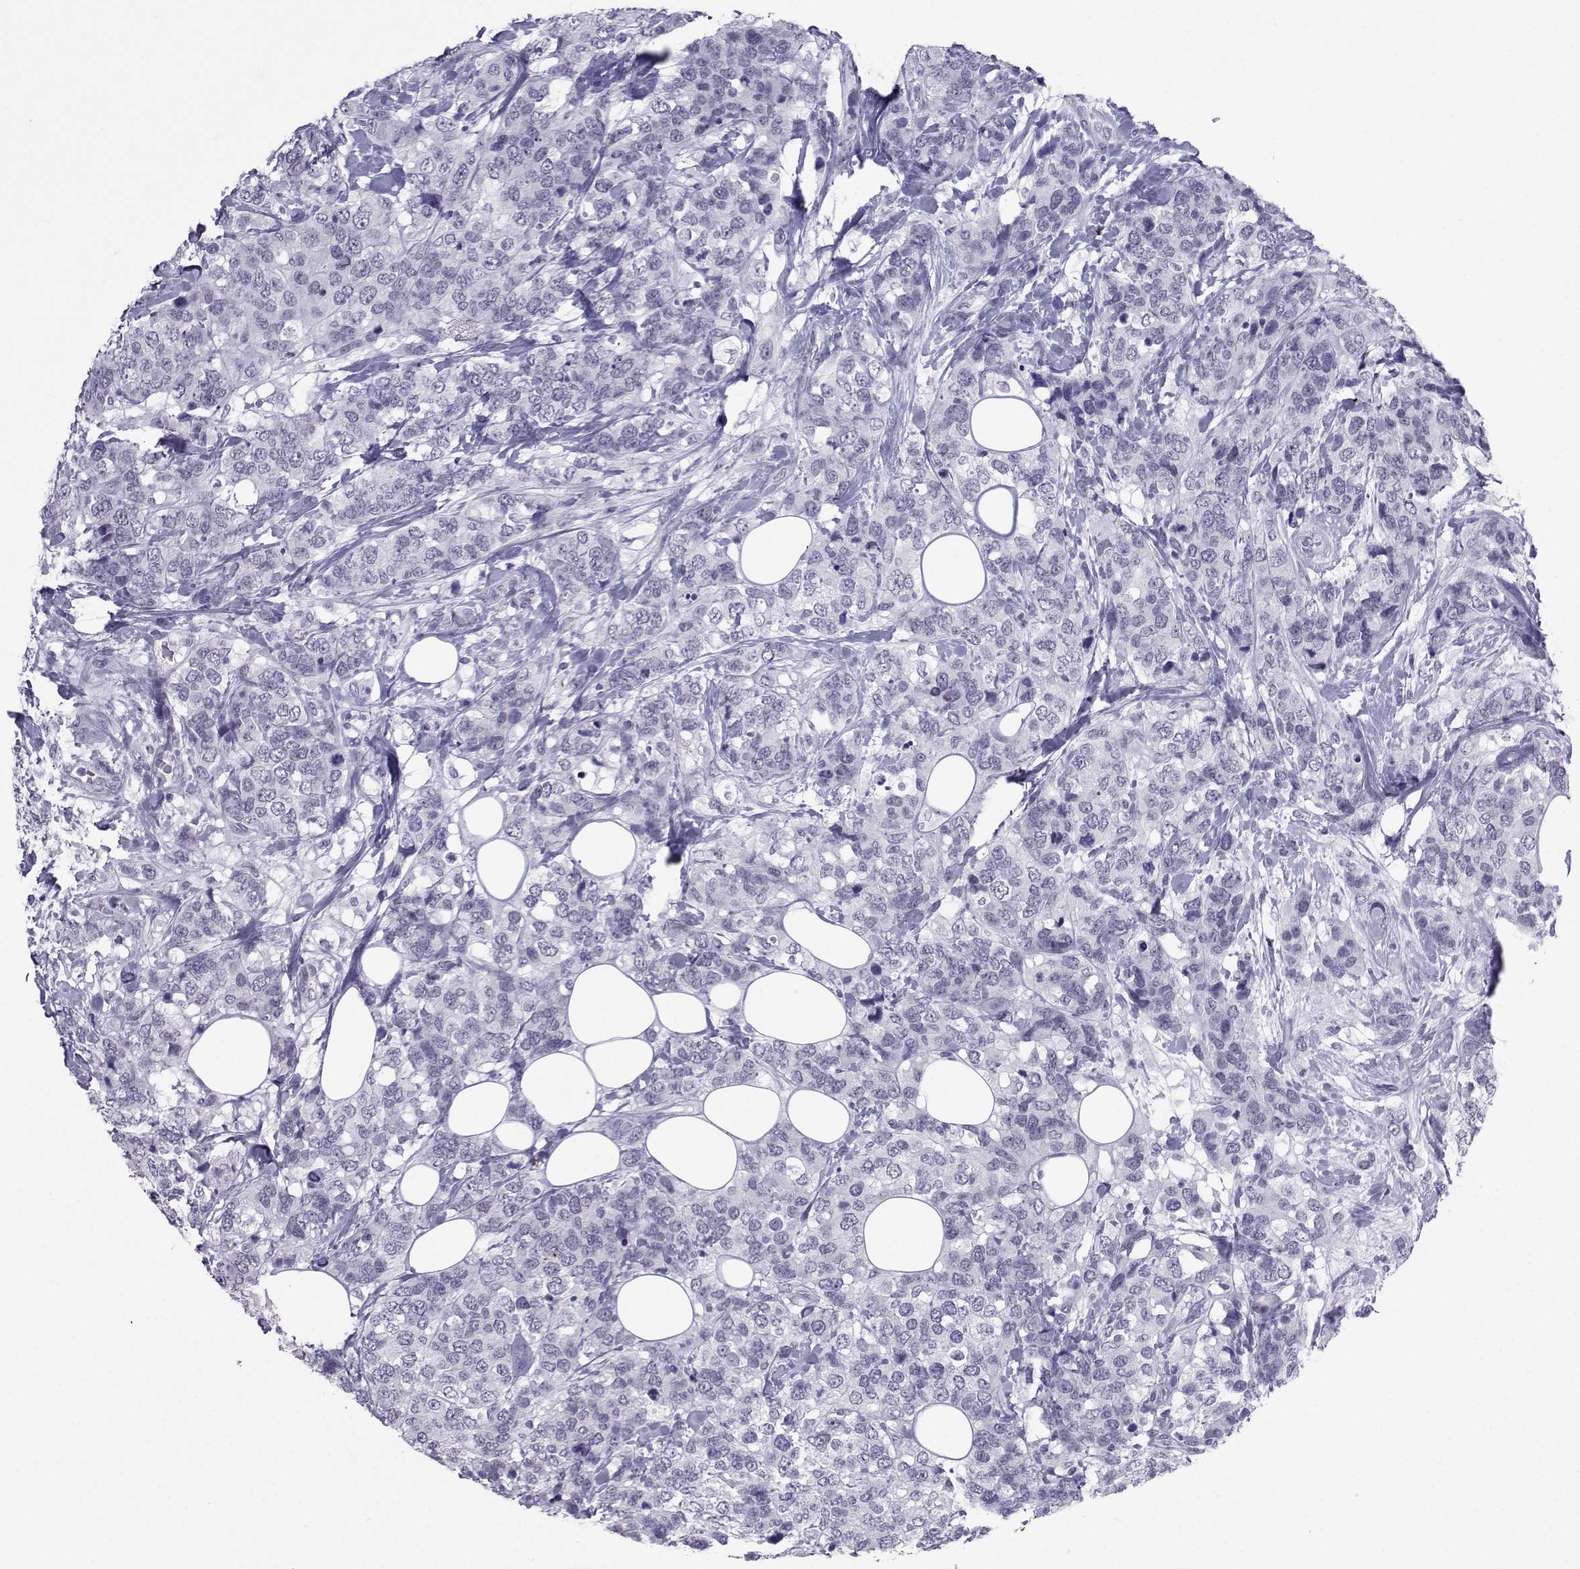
{"staining": {"intensity": "negative", "quantity": "none", "location": "none"}, "tissue": "breast cancer", "cell_type": "Tumor cells", "image_type": "cancer", "snomed": [{"axis": "morphology", "description": "Lobular carcinoma"}, {"axis": "topography", "description": "Breast"}], "caption": "DAB (3,3'-diaminobenzidine) immunohistochemical staining of breast cancer (lobular carcinoma) shows no significant staining in tumor cells. Brightfield microscopy of immunohistochemistry stained with DAB (3,3'-diaminobenzidine) (brown) and hematoxylin (blue), captured at high magnification.", "gene": "LORICRIN", "patient": {"sex": "female", "age": 59}}